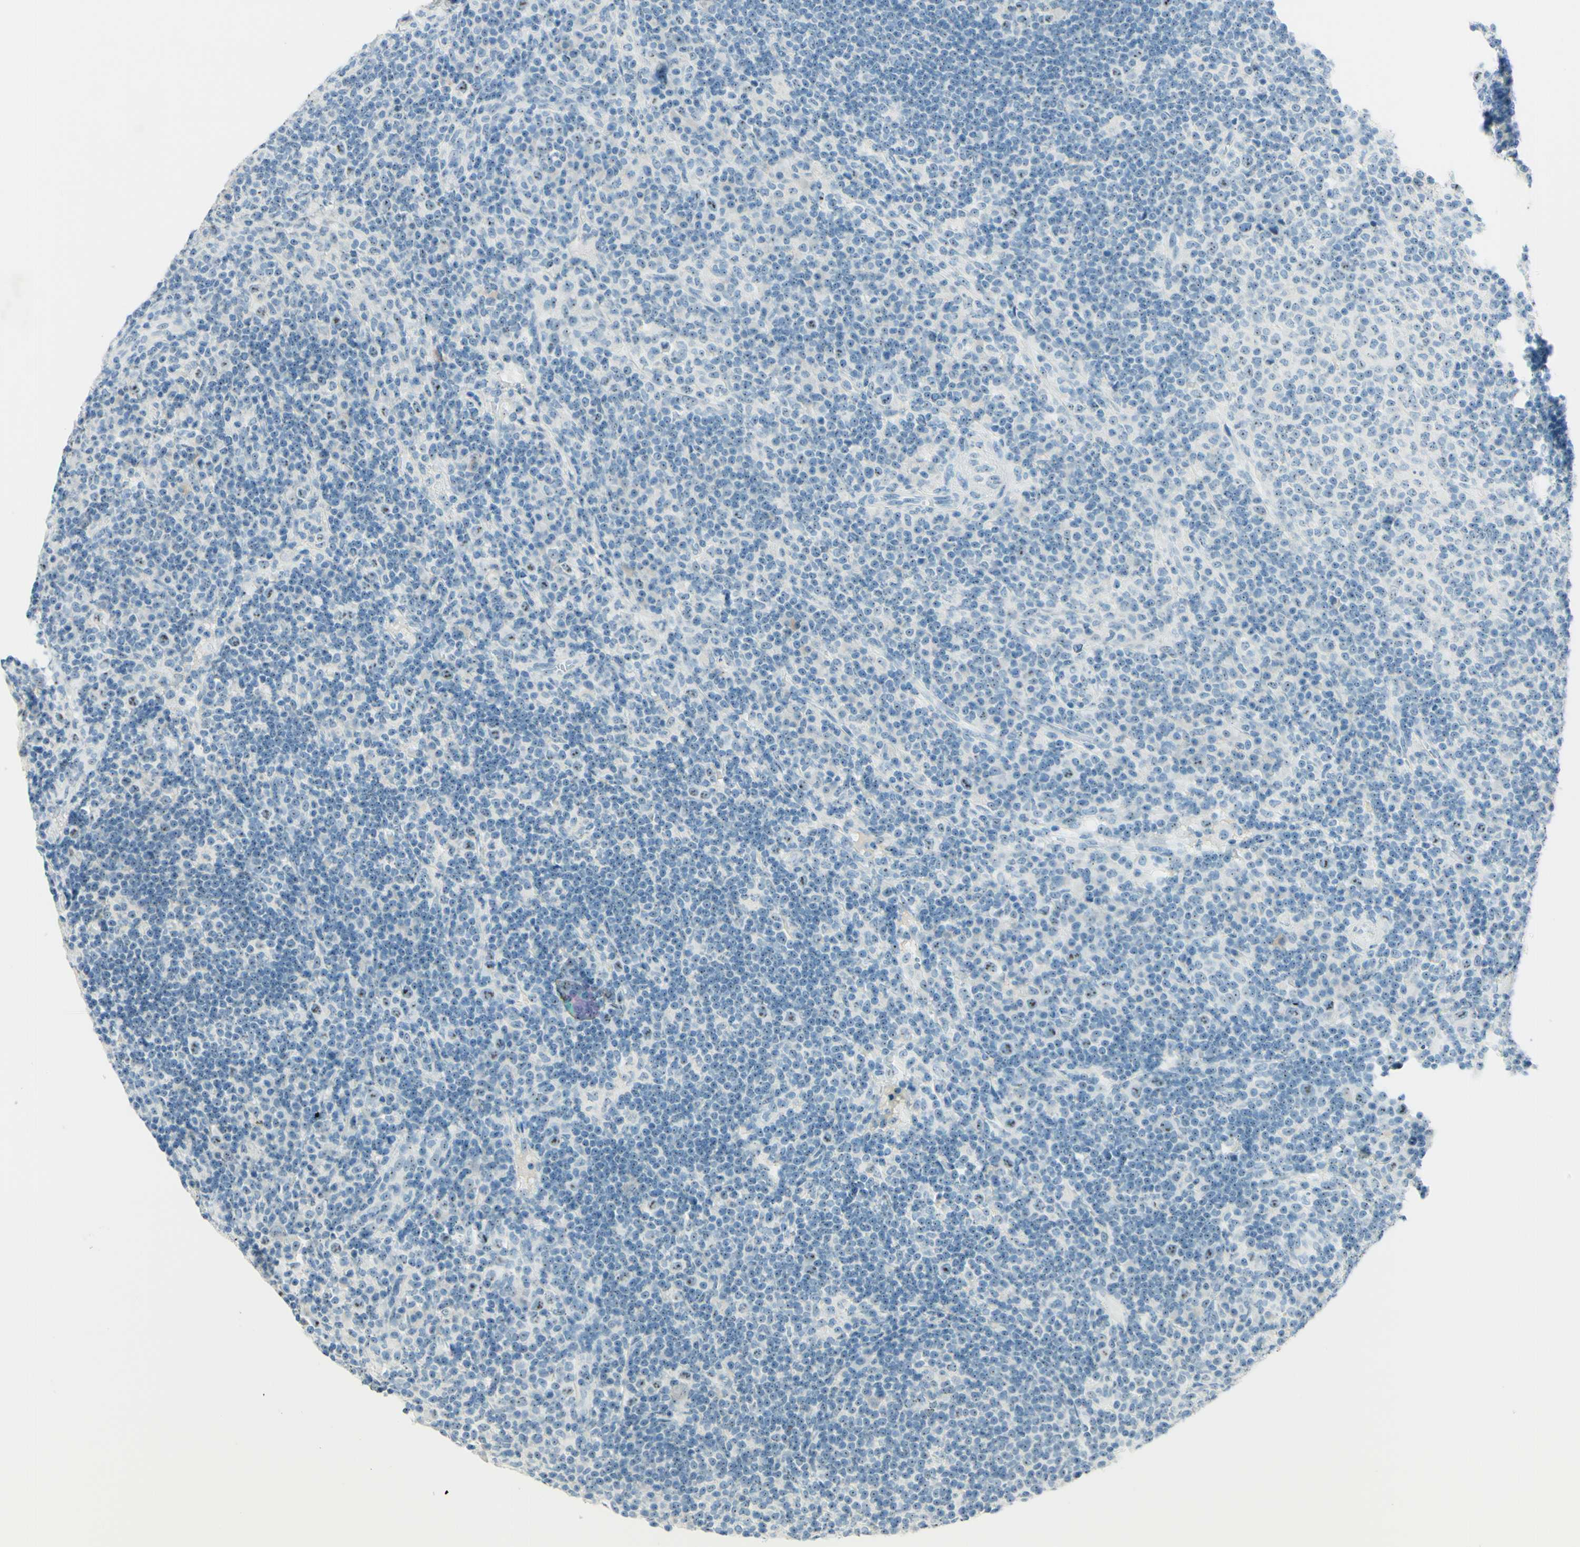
{"staining": {"intensity": "negative", "quantity": "none", "location": "none"}, "tissue": "lymph node", "cell_type": "Germinal center cells", "image_type": "normal", "snomed": [{"axis": "morphology", "description": "Normal tissue, NOS"}, {"axis": "topography", "description": "Lymph node"}], "caption": "Lymph node was stained to show a protein in brown. There is no significant staining in germinal center cells. Nuclei are stained in blue.", "gene": "FMR1NB", "patient": {"sex": "female", "age": 53}}